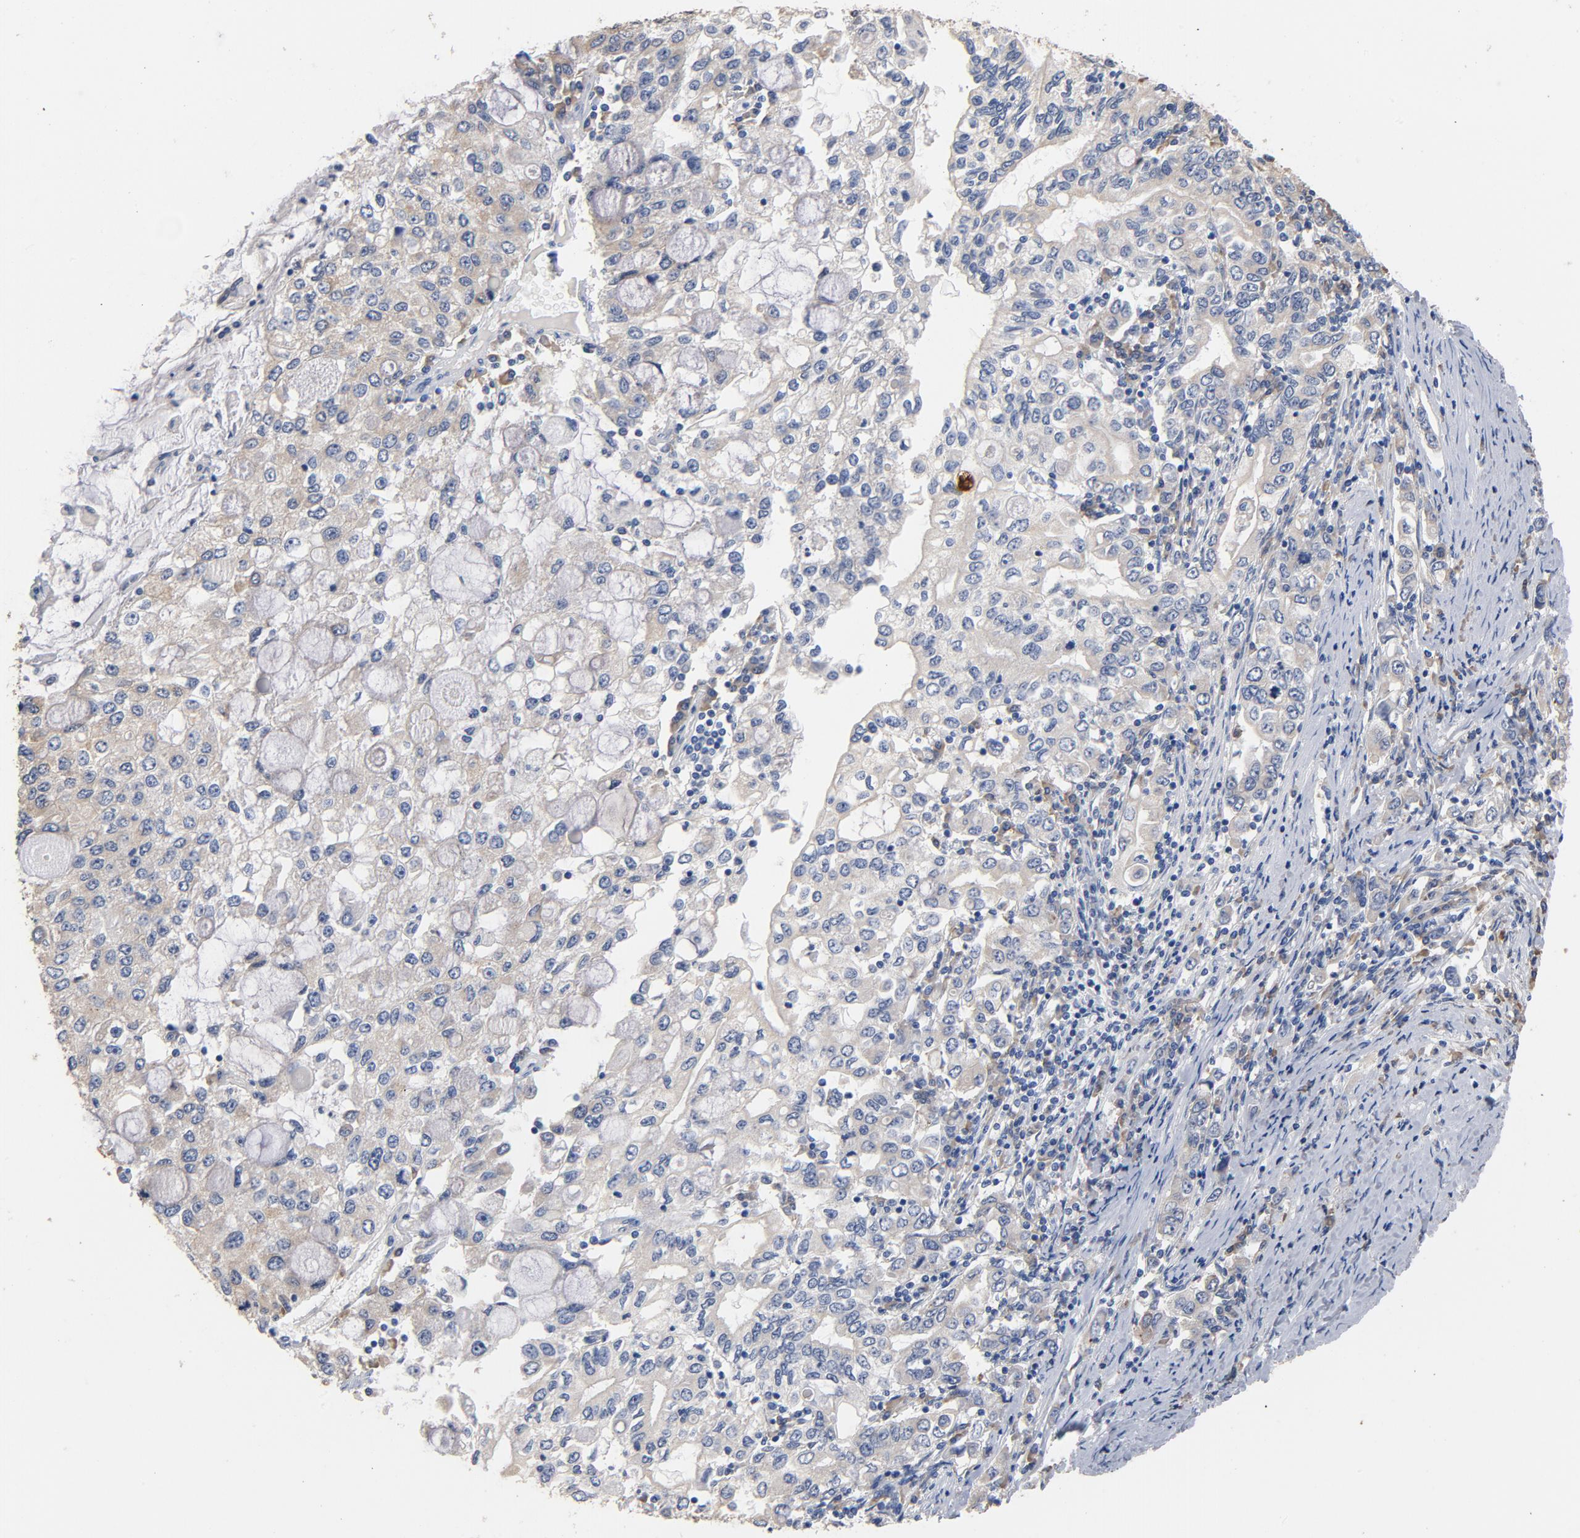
{"staining": {"intensity": "weak", "quantity": "<25%", "location": "cytoplasmic/membranous"}, "tissue": "stomach cancer", "cell_type": "Tumor cells", "image_type": "cancer", "snomed": [{"axis": "morphology", "description": "Adenocarcinoma, NOS"}, {"axis": "topography", "description": "Stomach, lower"}], "caption": "High power microscopy image of an immunohistochemistry (IHC) image of stomach adenocarcinoma, revealing no significant positivity in tumor cells.", "gene": "TLR4", "patient": {"sex": "female", "age": 72}}